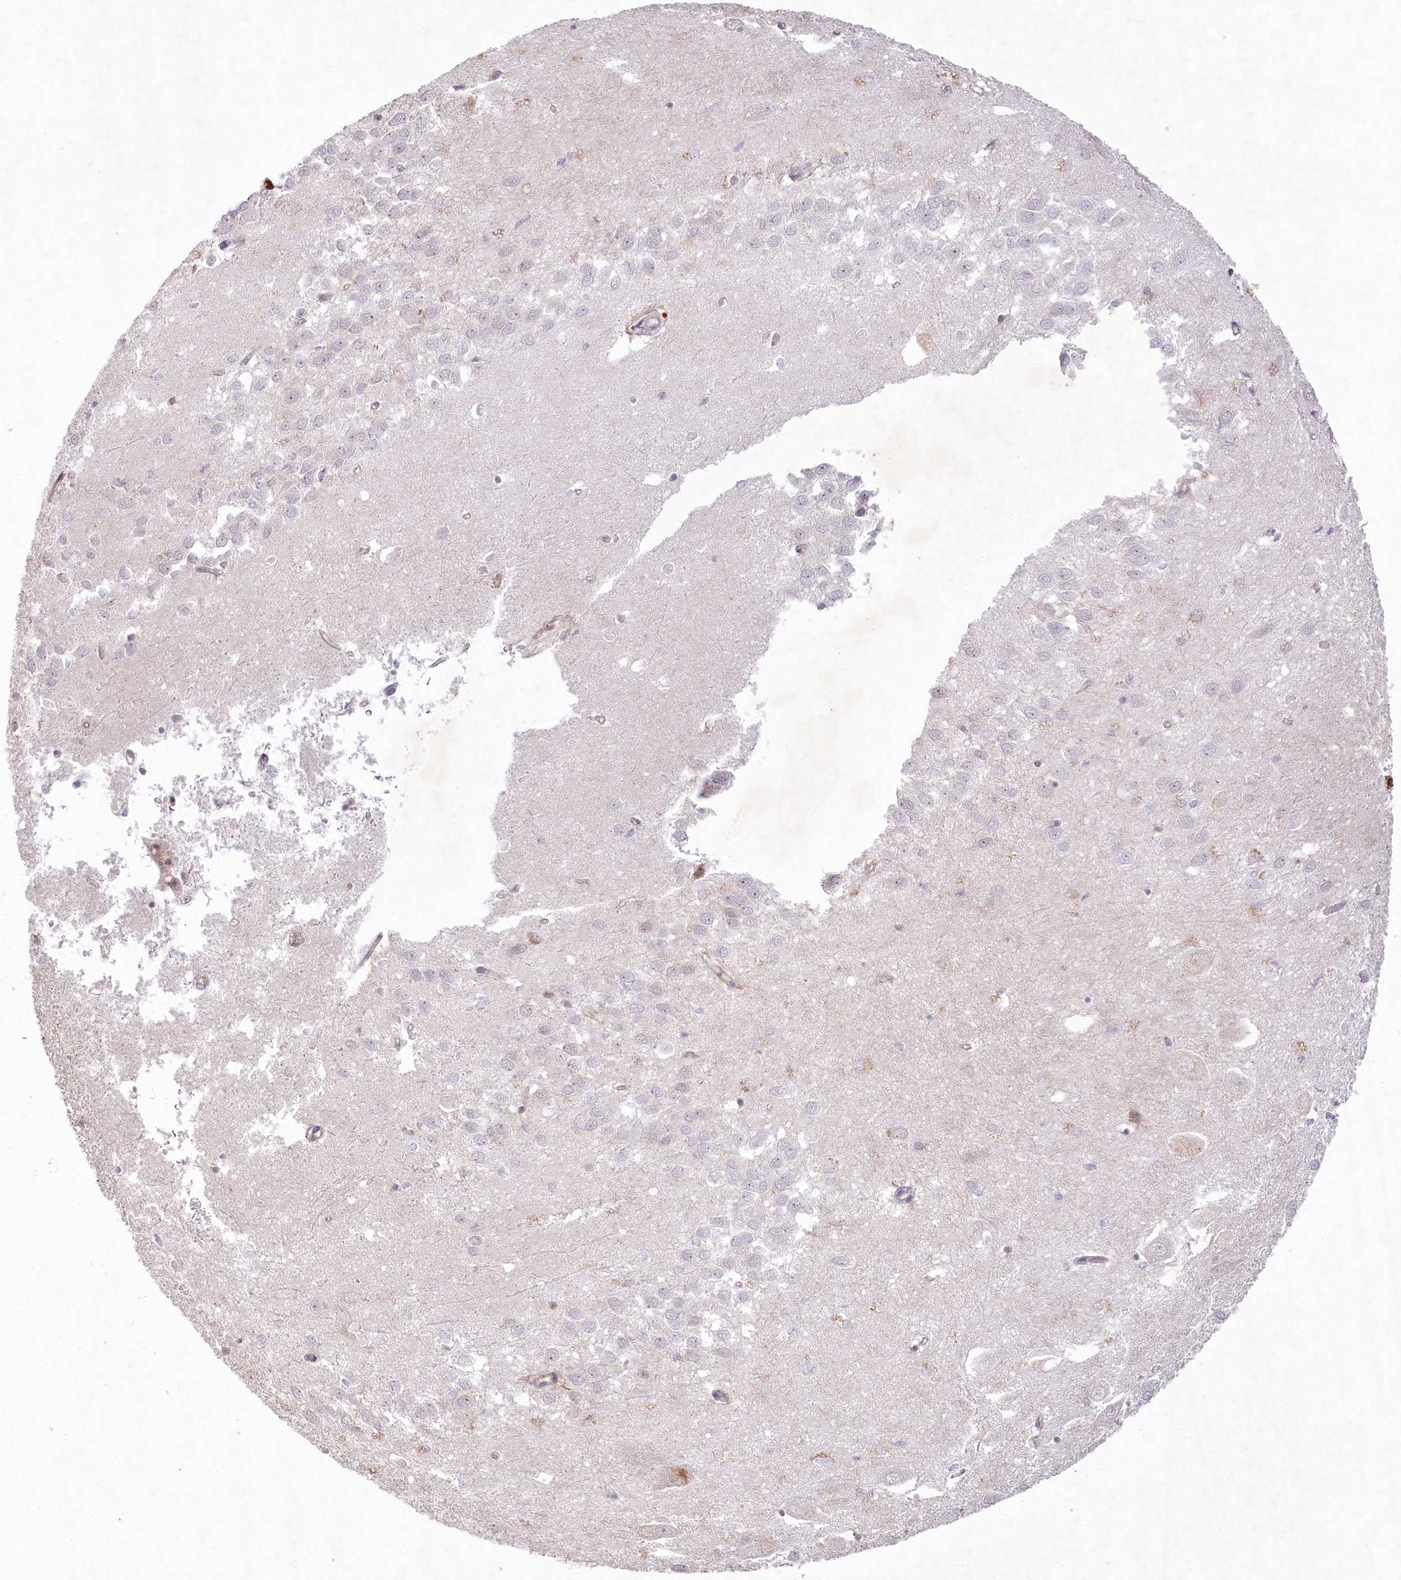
{"staining": {"intensity": "negative", "quantity": "none", "location": "none"}, "tissue": "hippocampus", "cell_type": "Glial cells", "image_type": "normal", "snomed": [{"axis": "morphology", "description": "Normal tissue, NOS"}, {"axis": "topography", "description": "Hippocampus"}], "caption": "This micrograph is of unremarkable hippocampus stained with immunohistochemistry (IHC) to label a protein in brown with the nuclei are counter-stained blue. There is no staining in glial cells.", "gene": "AMTN", "patient": {"sex": "female", "age": 64}}